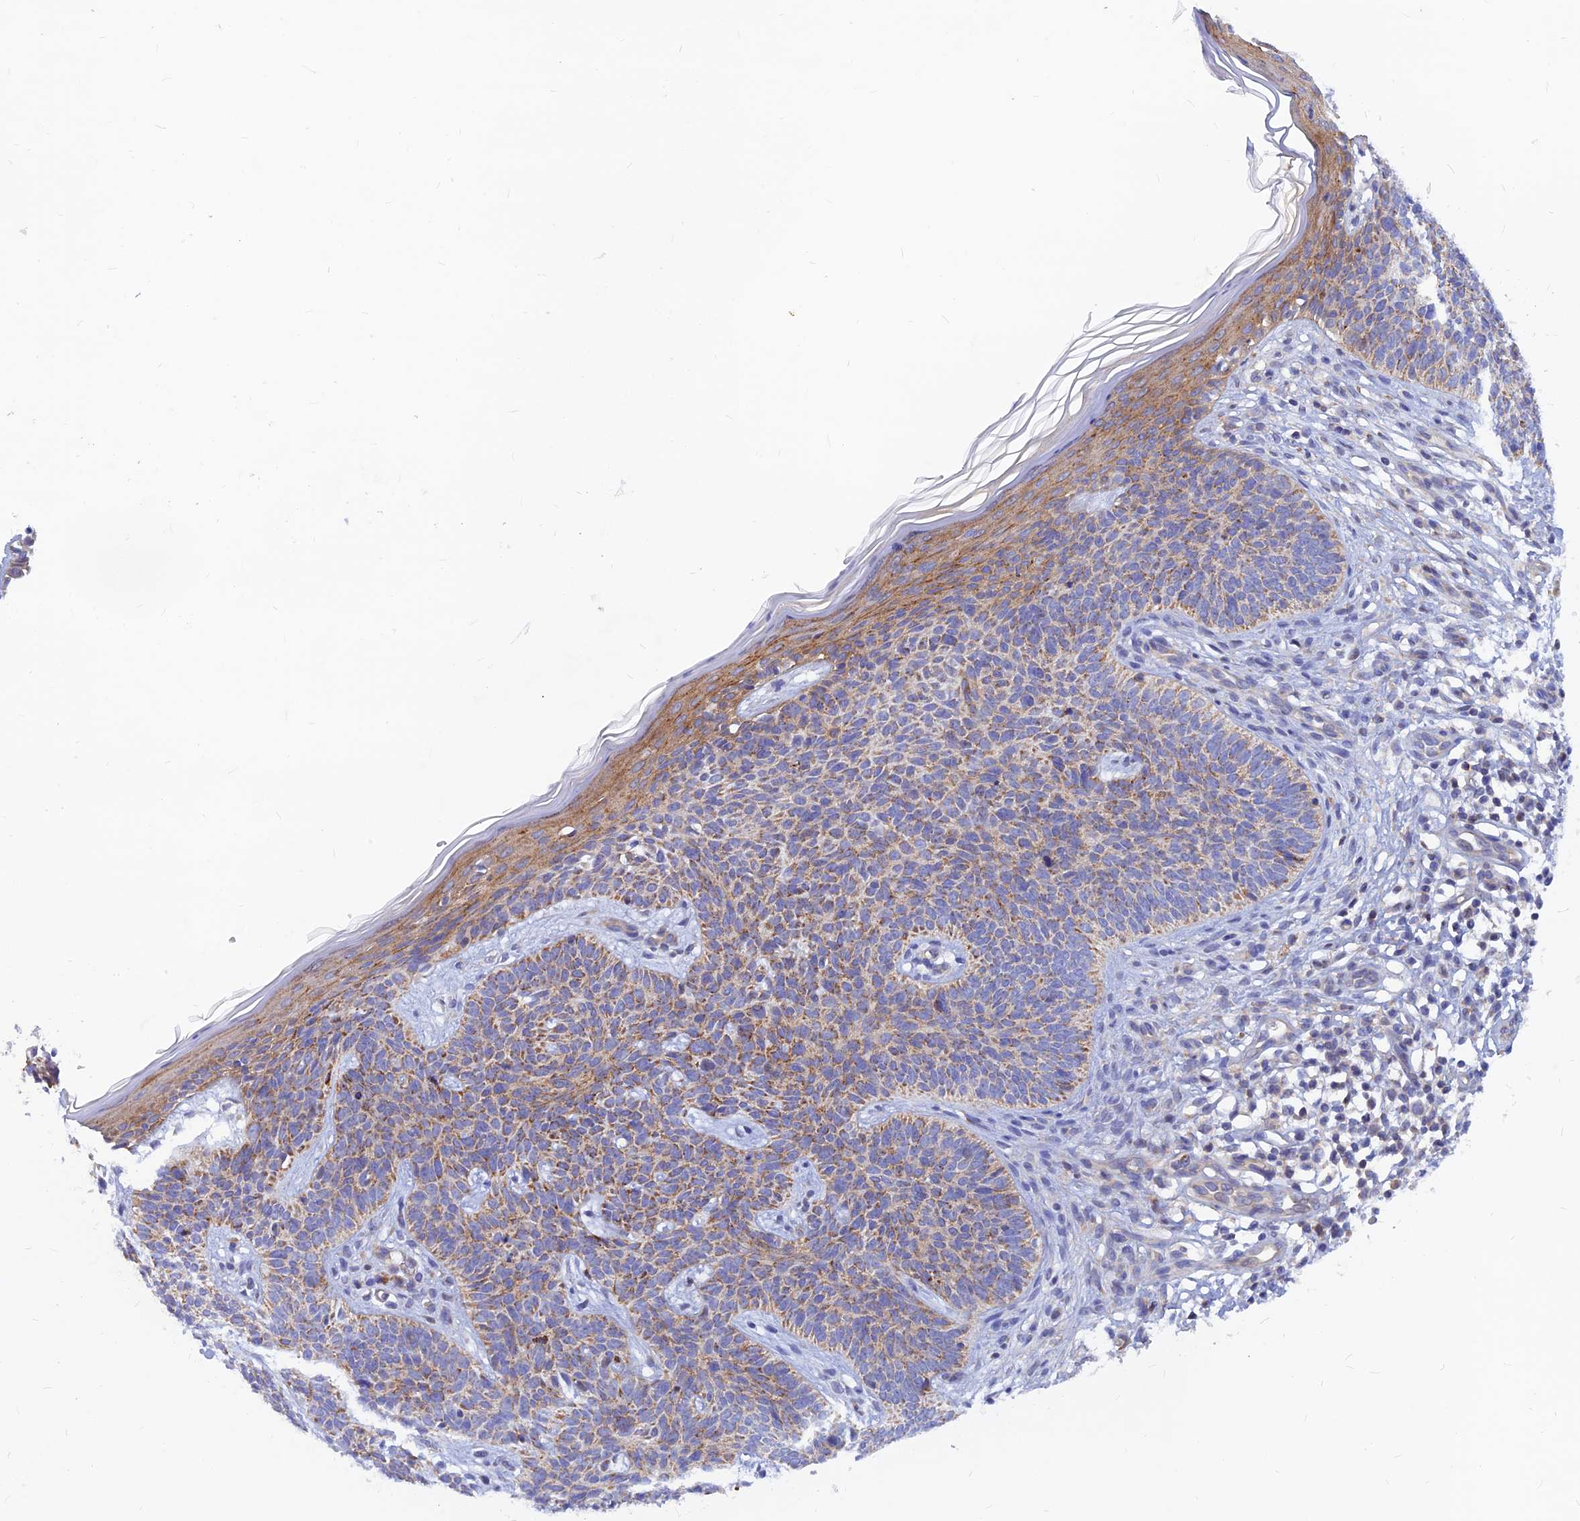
{"staining": {"intensity": "moderate", "quantity": "25%-75%", "location": "cytoplasmic/membranous"}, "tissue": "skin cancer", "cell_type": "Tumor cells", "image_type": "cancer", "snomed": [{"axis": "morphology", "description": "Basal cell carcinoma"}, {"axis": "topography", "description": "Skin"}], "caption": "Immunohistochemical staining of skin cancer shows medium levels of moderate cytoplasmic/membranous positivity in approximately 25%-75% of tumor cells.", "gene": "DNAJC16", "patient": {"sex": "female", "age": 66}}